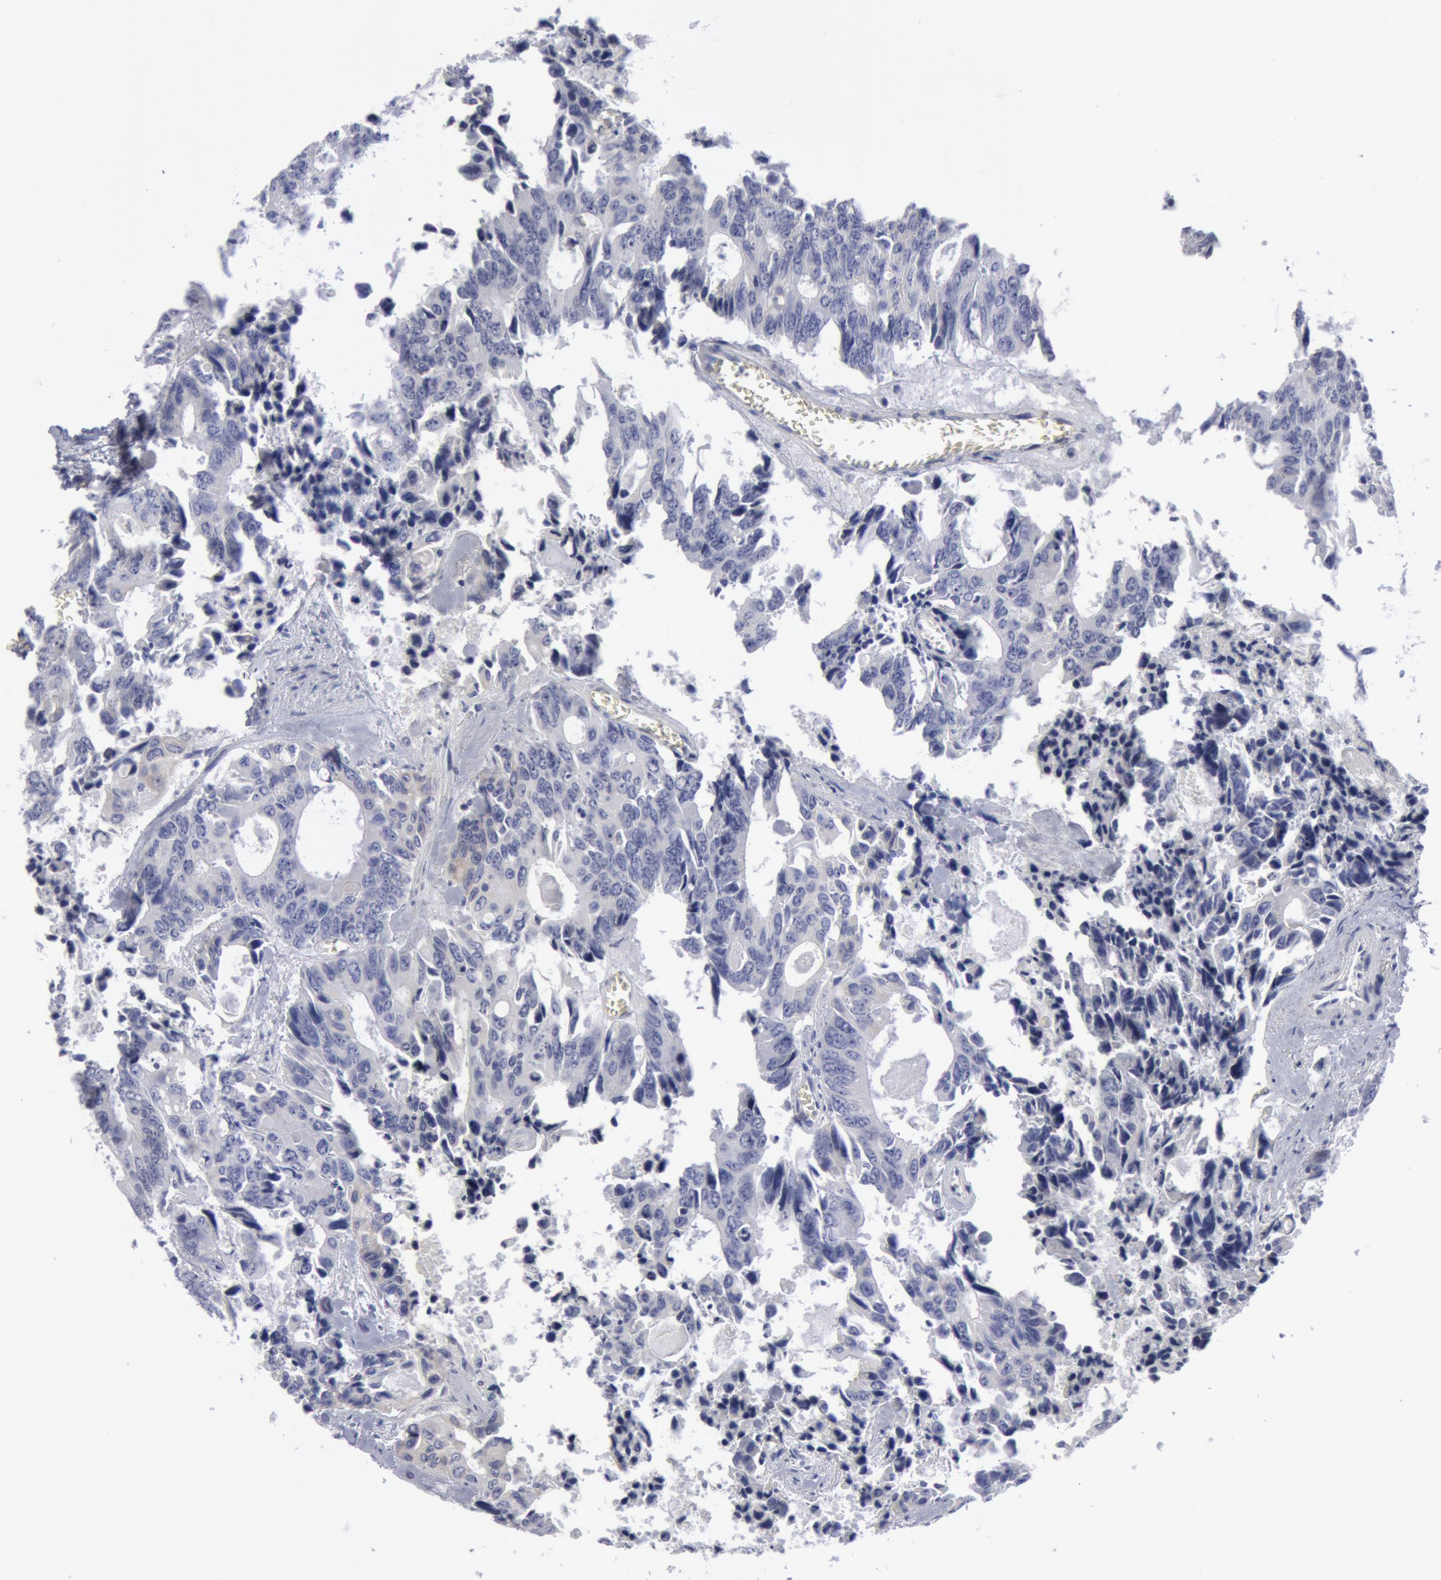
{"staining": {"intensity": "negative", "quantity": "none", "location": "none"}, "tissue": "colorectal cancer", "cell_type": "Tumor cells", "image_type": "cancer", "snomed": [{"axis": "morphology", "description": "Adenocarcinoma, NOS"}, {"axis": "topography", "description": "Rectum"}], "caption": "Photomicrograph shows no protein expression in tumor cells of adenocarcinoma (colorectal) tissue.", "gene": "SMC1B", "patient": {"sex": "male", "age": 76}}